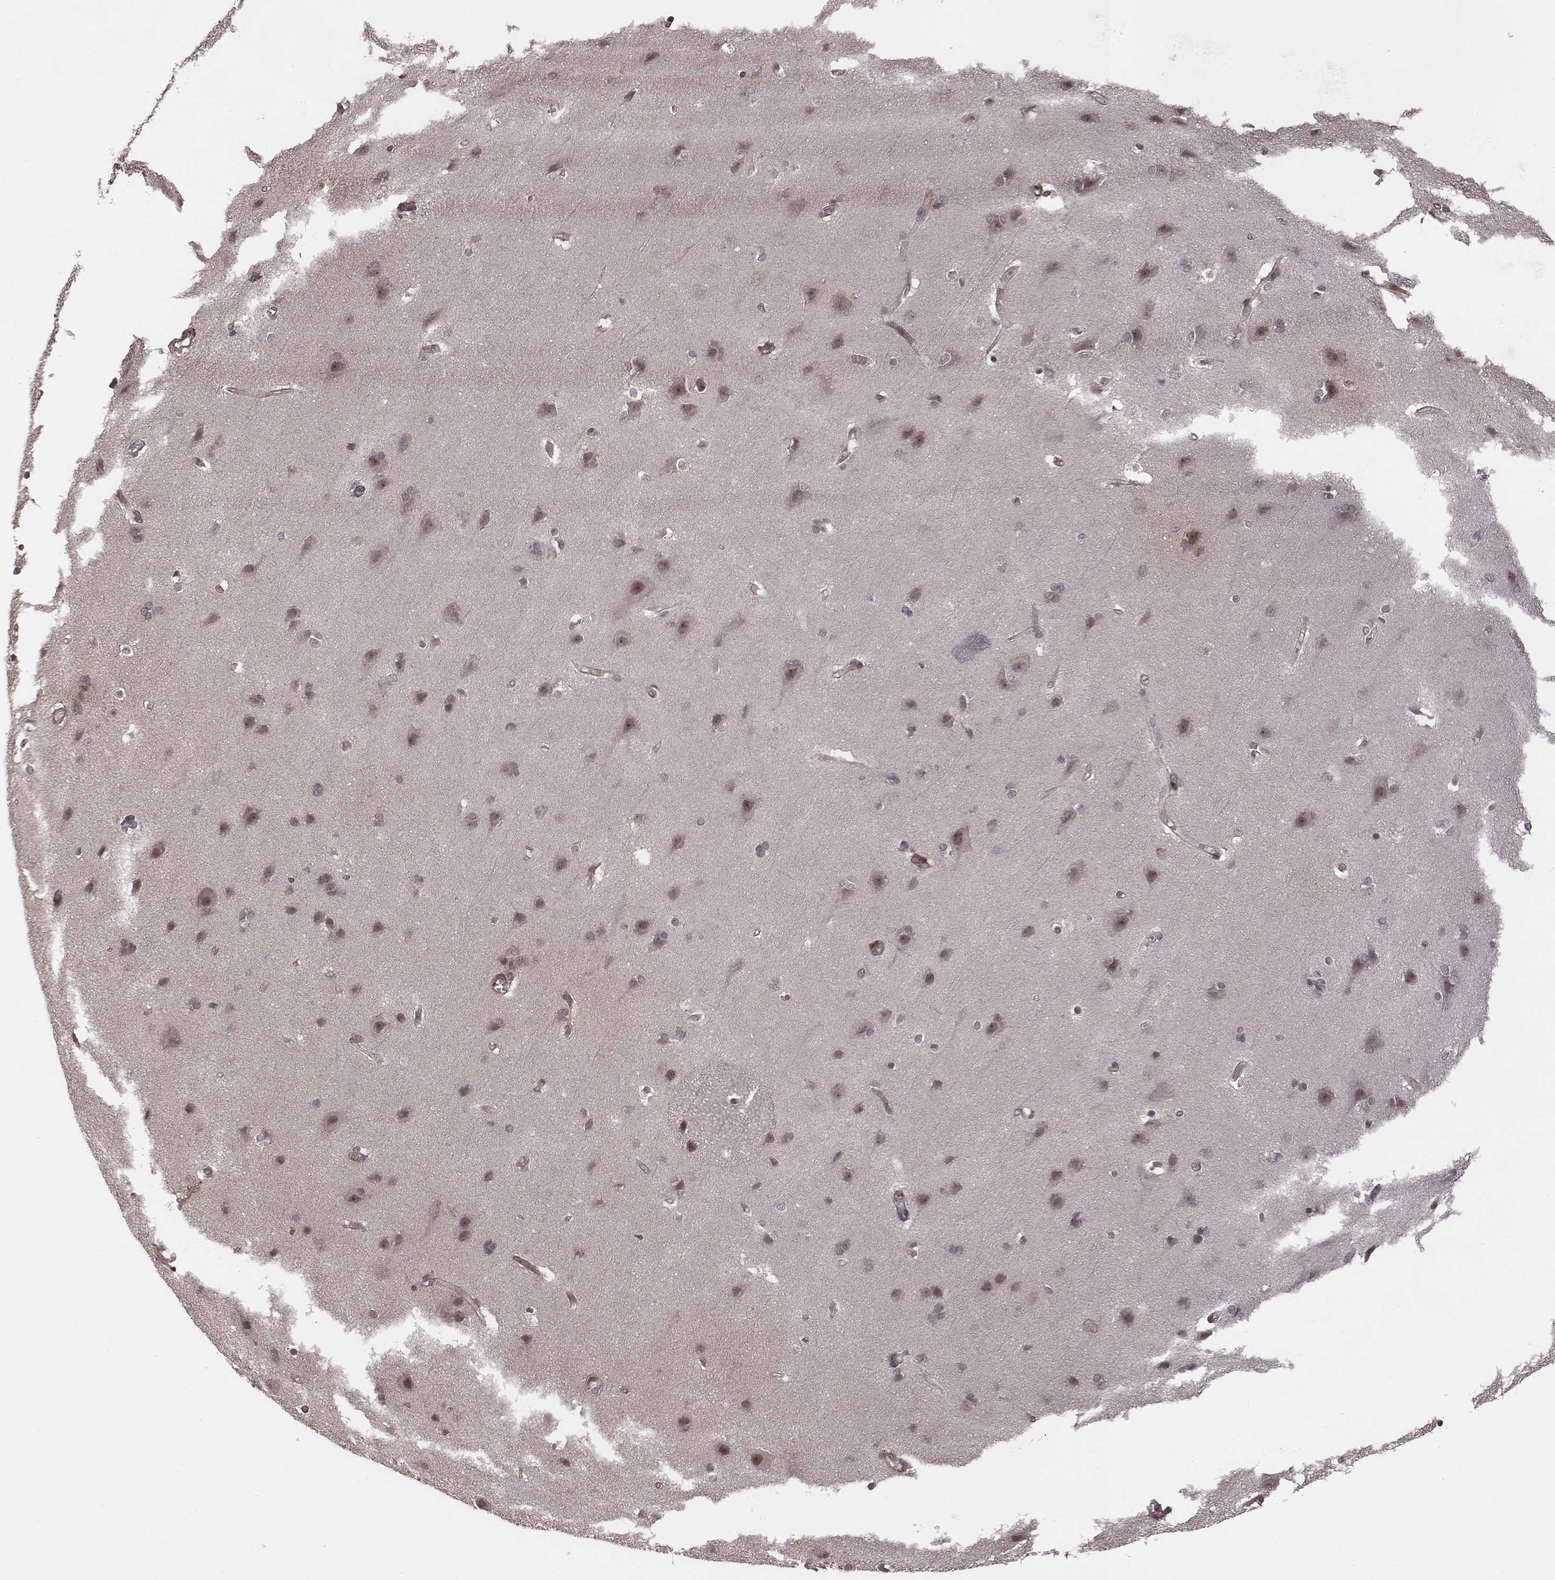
{"staining": {"intensity": "negative", "quantity": "none", "location": "none"}, "tissue": "cerebral cortex", "cell_type": "Endothelial cells", "image_type": "normal", "snomed": [{"axis": "morphology", "description": "Normal tissue, NOS"}, {"axis": "topography", "description": "Cerebral cortex"}], "caption": "The photomicrograph demonstrates no staining of endothelial cells in unremarkable cerebral cortex.", "gene": "RPL3", "patient": {"sex": "male", "age": 37}}